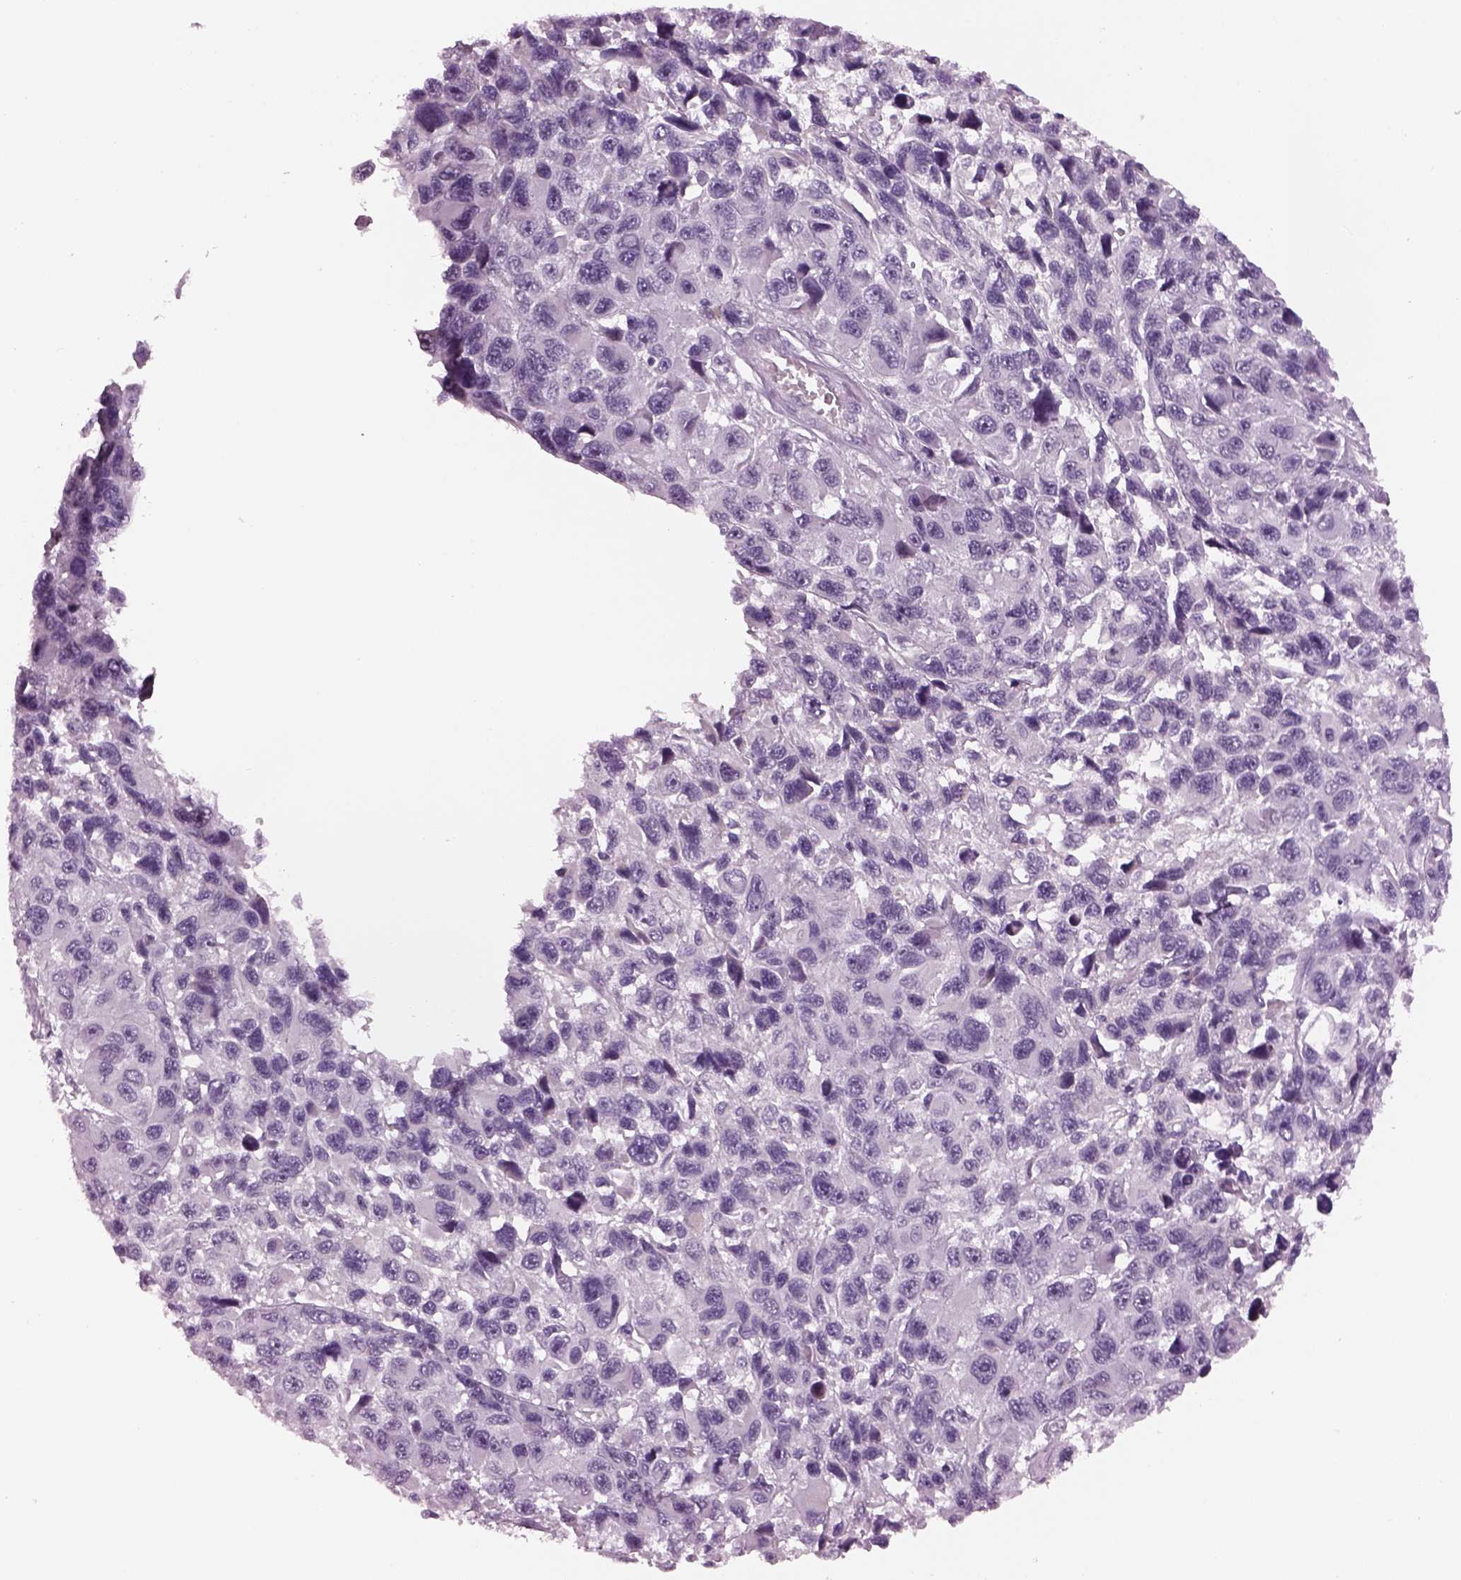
{"staining": {"intensity": "negative", "quantity": "none", "location": "none"}, "tissue": "melanoma", "cell_type": "Tumor cells", "image_type": "cancer", "snomed": [{"axis": "morphology", "description": "Malignant melanoma, NOS"}, {"axis": "topography", "description": "Skin"}], "caption": "Photomicrograph shows no protein staining in tumor cells of melanoma tissue.", "gene": "CYLC1", "patient": {"sex": "male", "age": 53}}